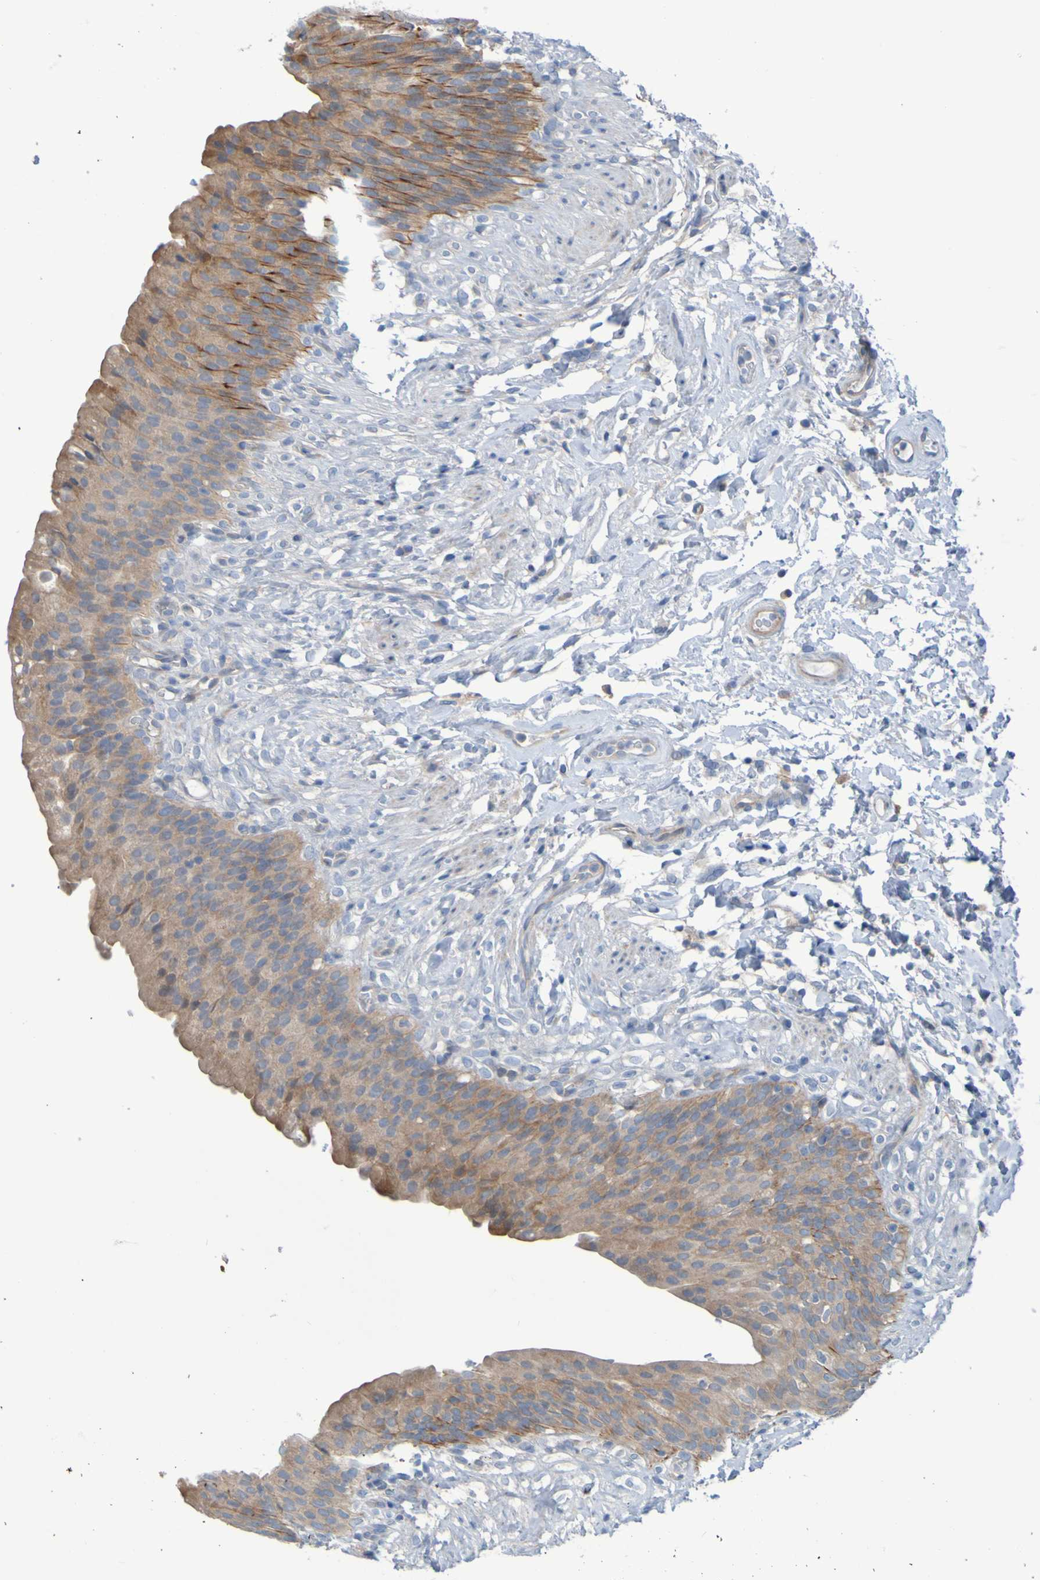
{"staining": {"intensity": "moderate", "quantity": ">75%", "location": "cytoplasmic/membranous"}, "tissue": "urinary bladder", "cell_type": "Urothelial cells", "image_type": "normal", "snomed": [{"axis": "morphology", "description": "Normal tissue, NOS"}, {"axis": "topography", "description": "Urinary bladder"}], "caption": "A high-resolution micrograph shows immunohistochemistry (IHC) staining of normal urinary bladder, which demonstrates moderate cytoplasmic/membranous positivity in about >75% of urothelial cells.", "gene": "NPRL3", "patient": {"sex": "female", "age": 79}}